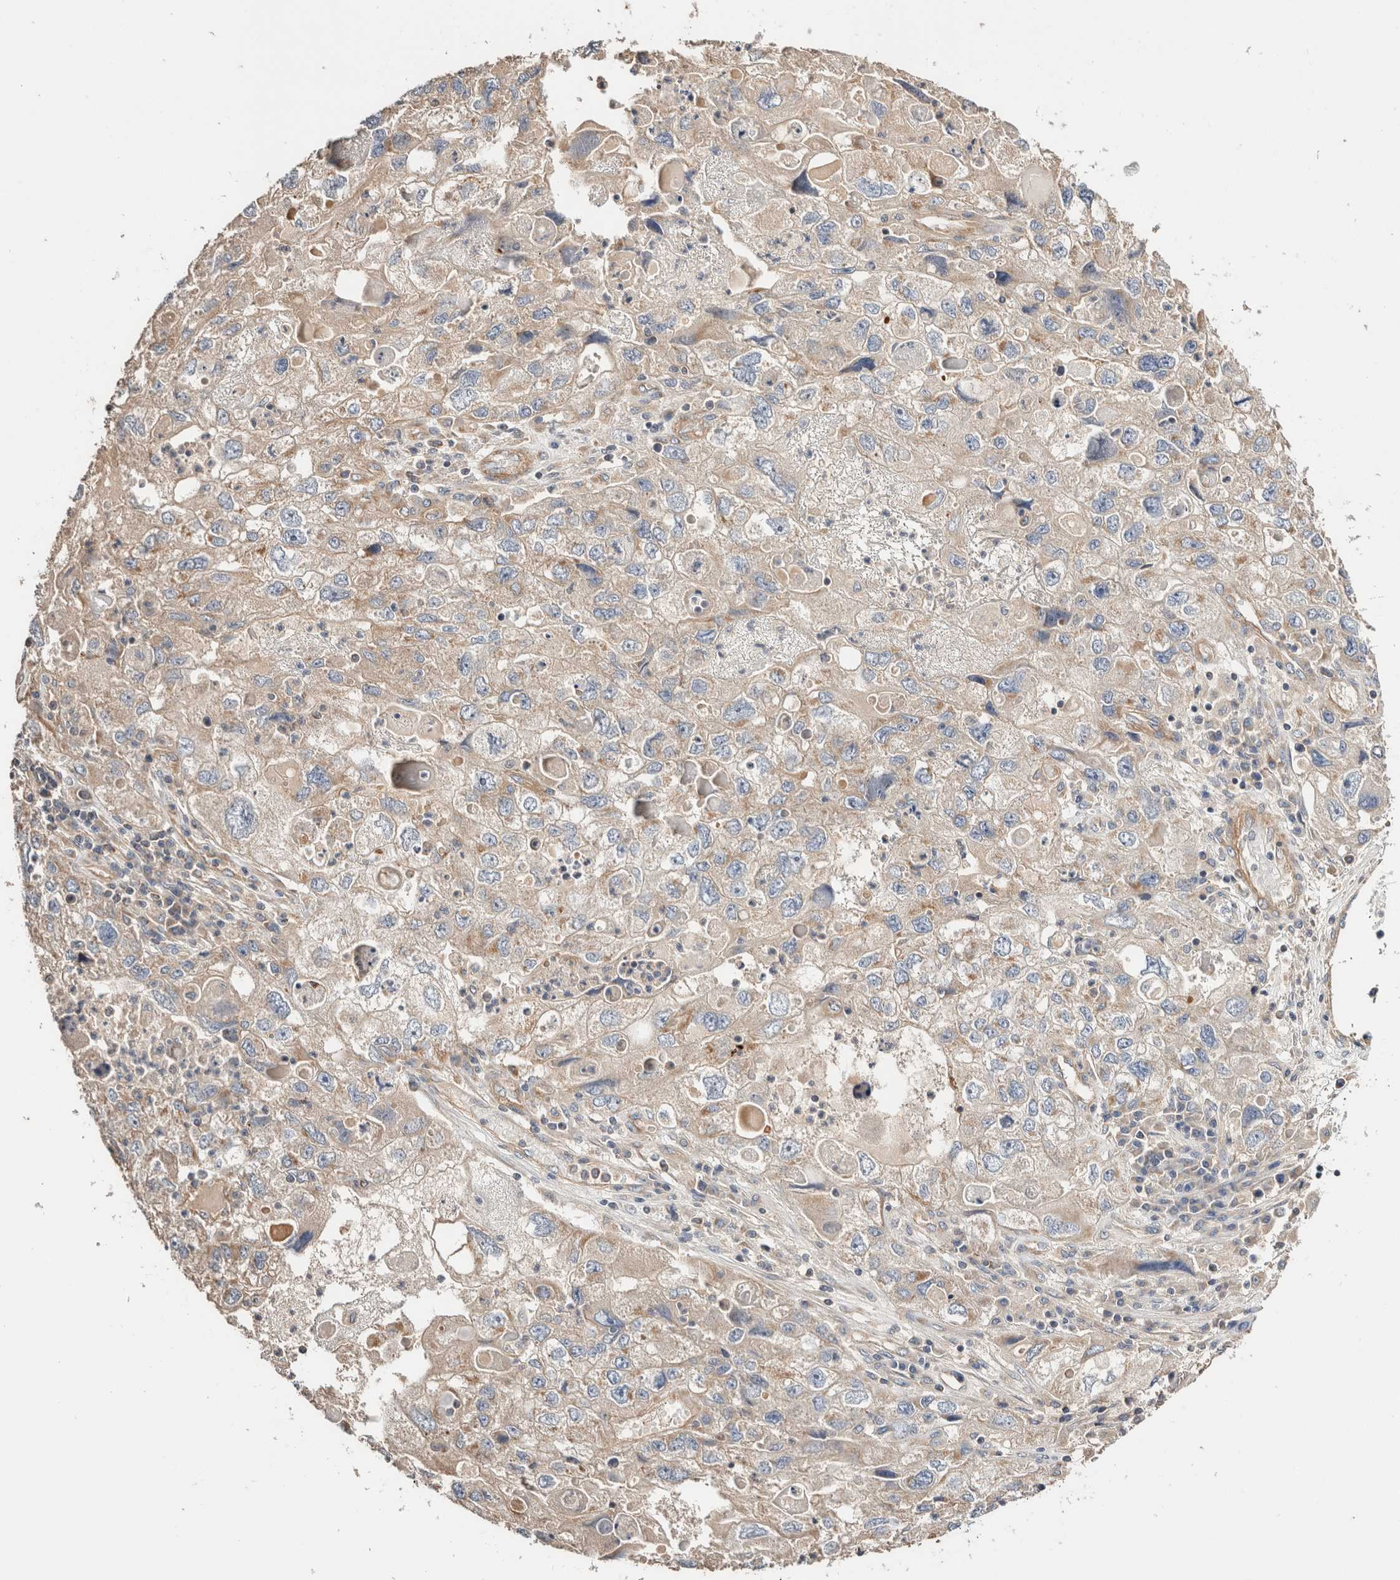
{"staining": {"intensity": "weak", "quantity": "25%-75%", "location": "cytoplasmic/membranous"}, "tissue": "endometrial cancer", "cell_type": "Tumor cells", "image_type": "cancer", "snomed": [{"axis": "morphology", "description": "Adenocarcinoma, NOS"}, {"axis": "topography", "description": "Endometrium"}], "caption": "Weak cytoplasmic/membranous staining is identified in about 25%-75% of tumor cells in adenocarcinoma (endometrial). The staining was performed using DAB (3,3'-diaminobenzidine), with brown indicating positive protein expression. Nuclei are stained blue with hematoxylin.", "gene": "B3GNTL1", "patient": {"sex": "female", "age": 49}}